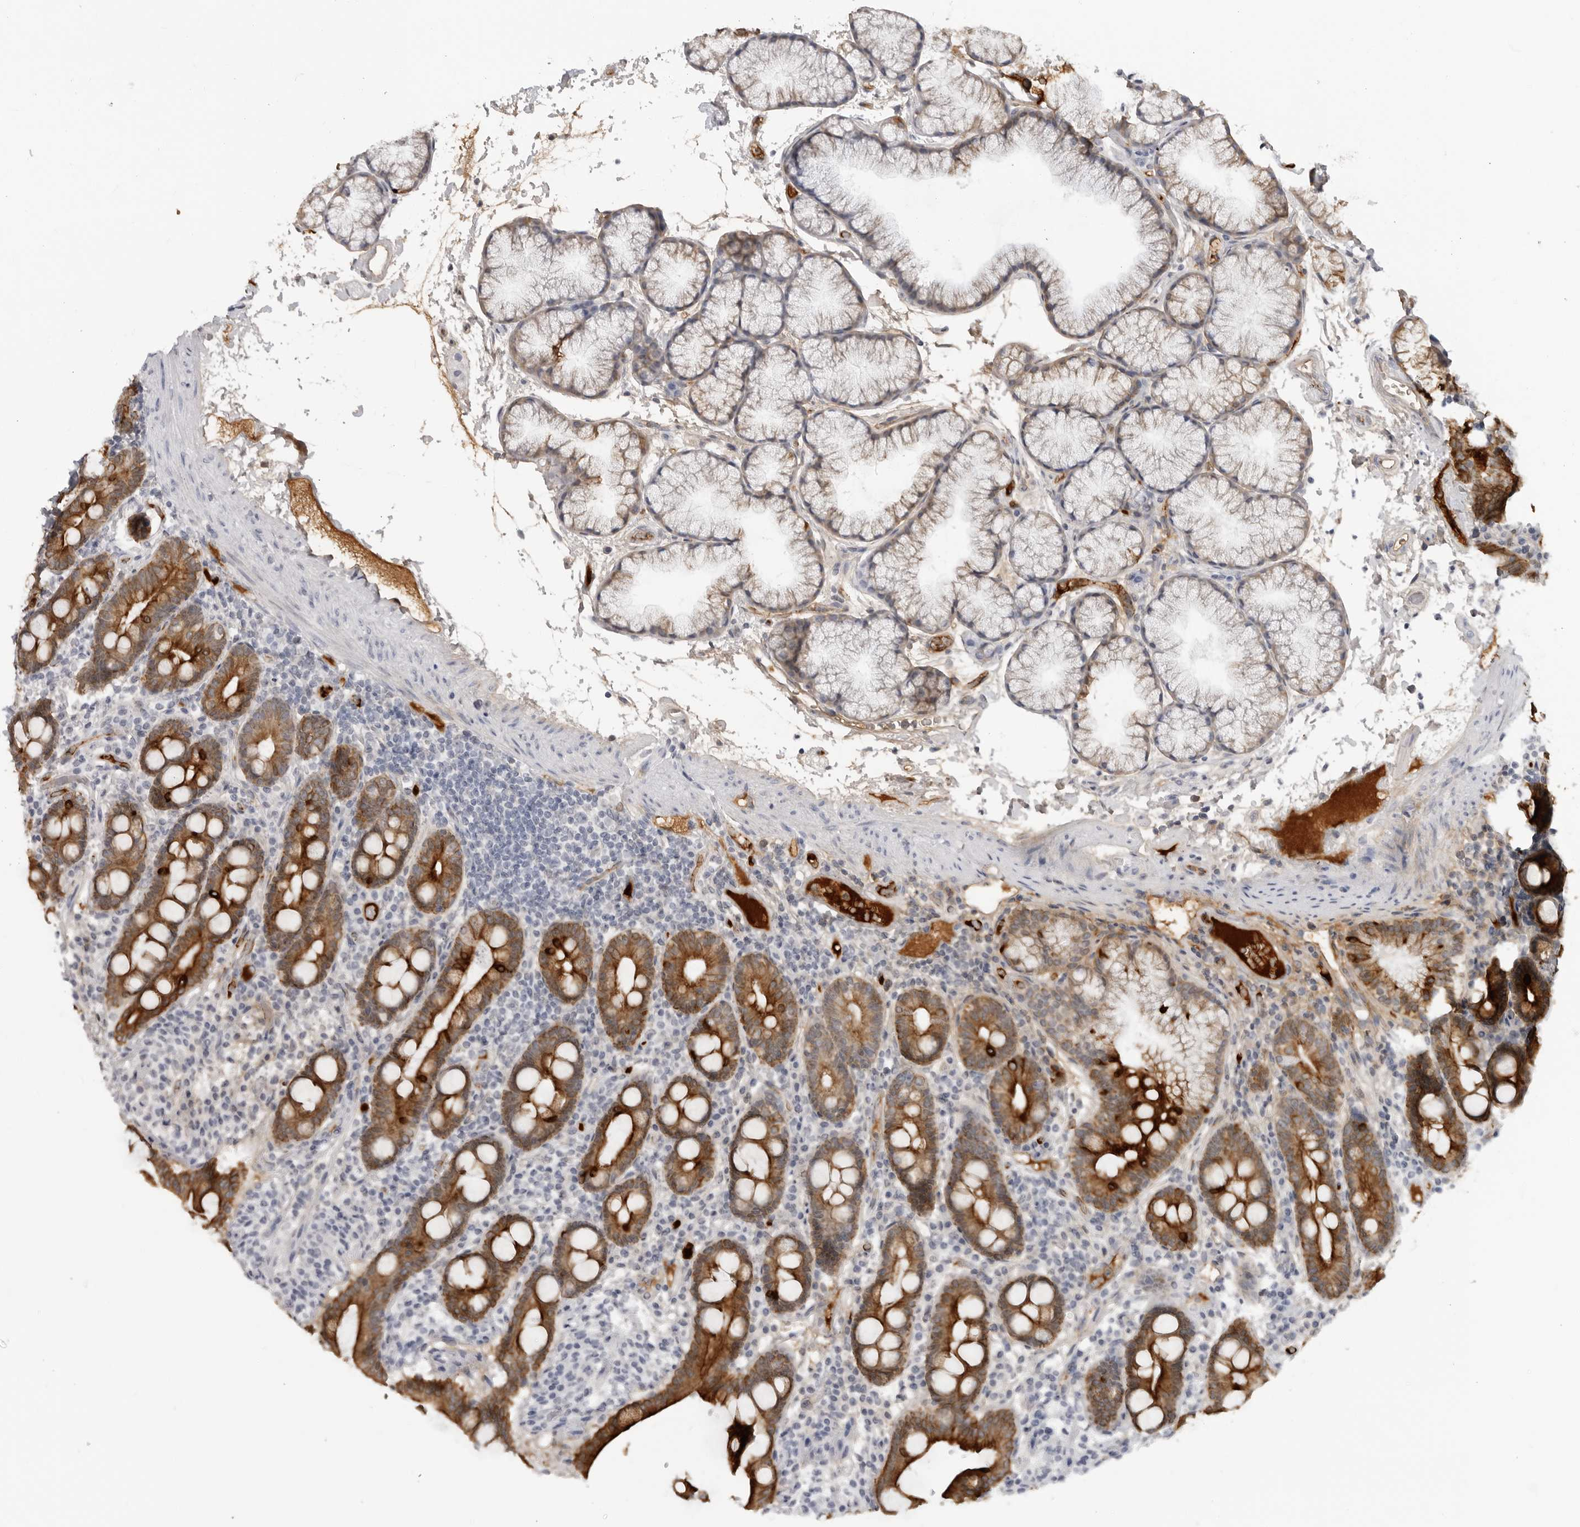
{"staining": {"intensity": "strong", "quantity": ">75%", "location": "cytoplasmic/membranous"}, "tissue": "duodenum", "cell_type": "Glandular cells", "image_type": "normal", "snomed": [{"axis": "morphology", "description": "Normal tissue, NOS"}, {"axis": "topography", "description": "Duodenum"}], "caption": "Immunohistochemical staining of benign human duodenum shows high levels of strong cytoplasmic/membranous positivity in about >75% of glandular cells.", "gene": "SERPINF2", "patient": {"sex": "male", "age": 54}}